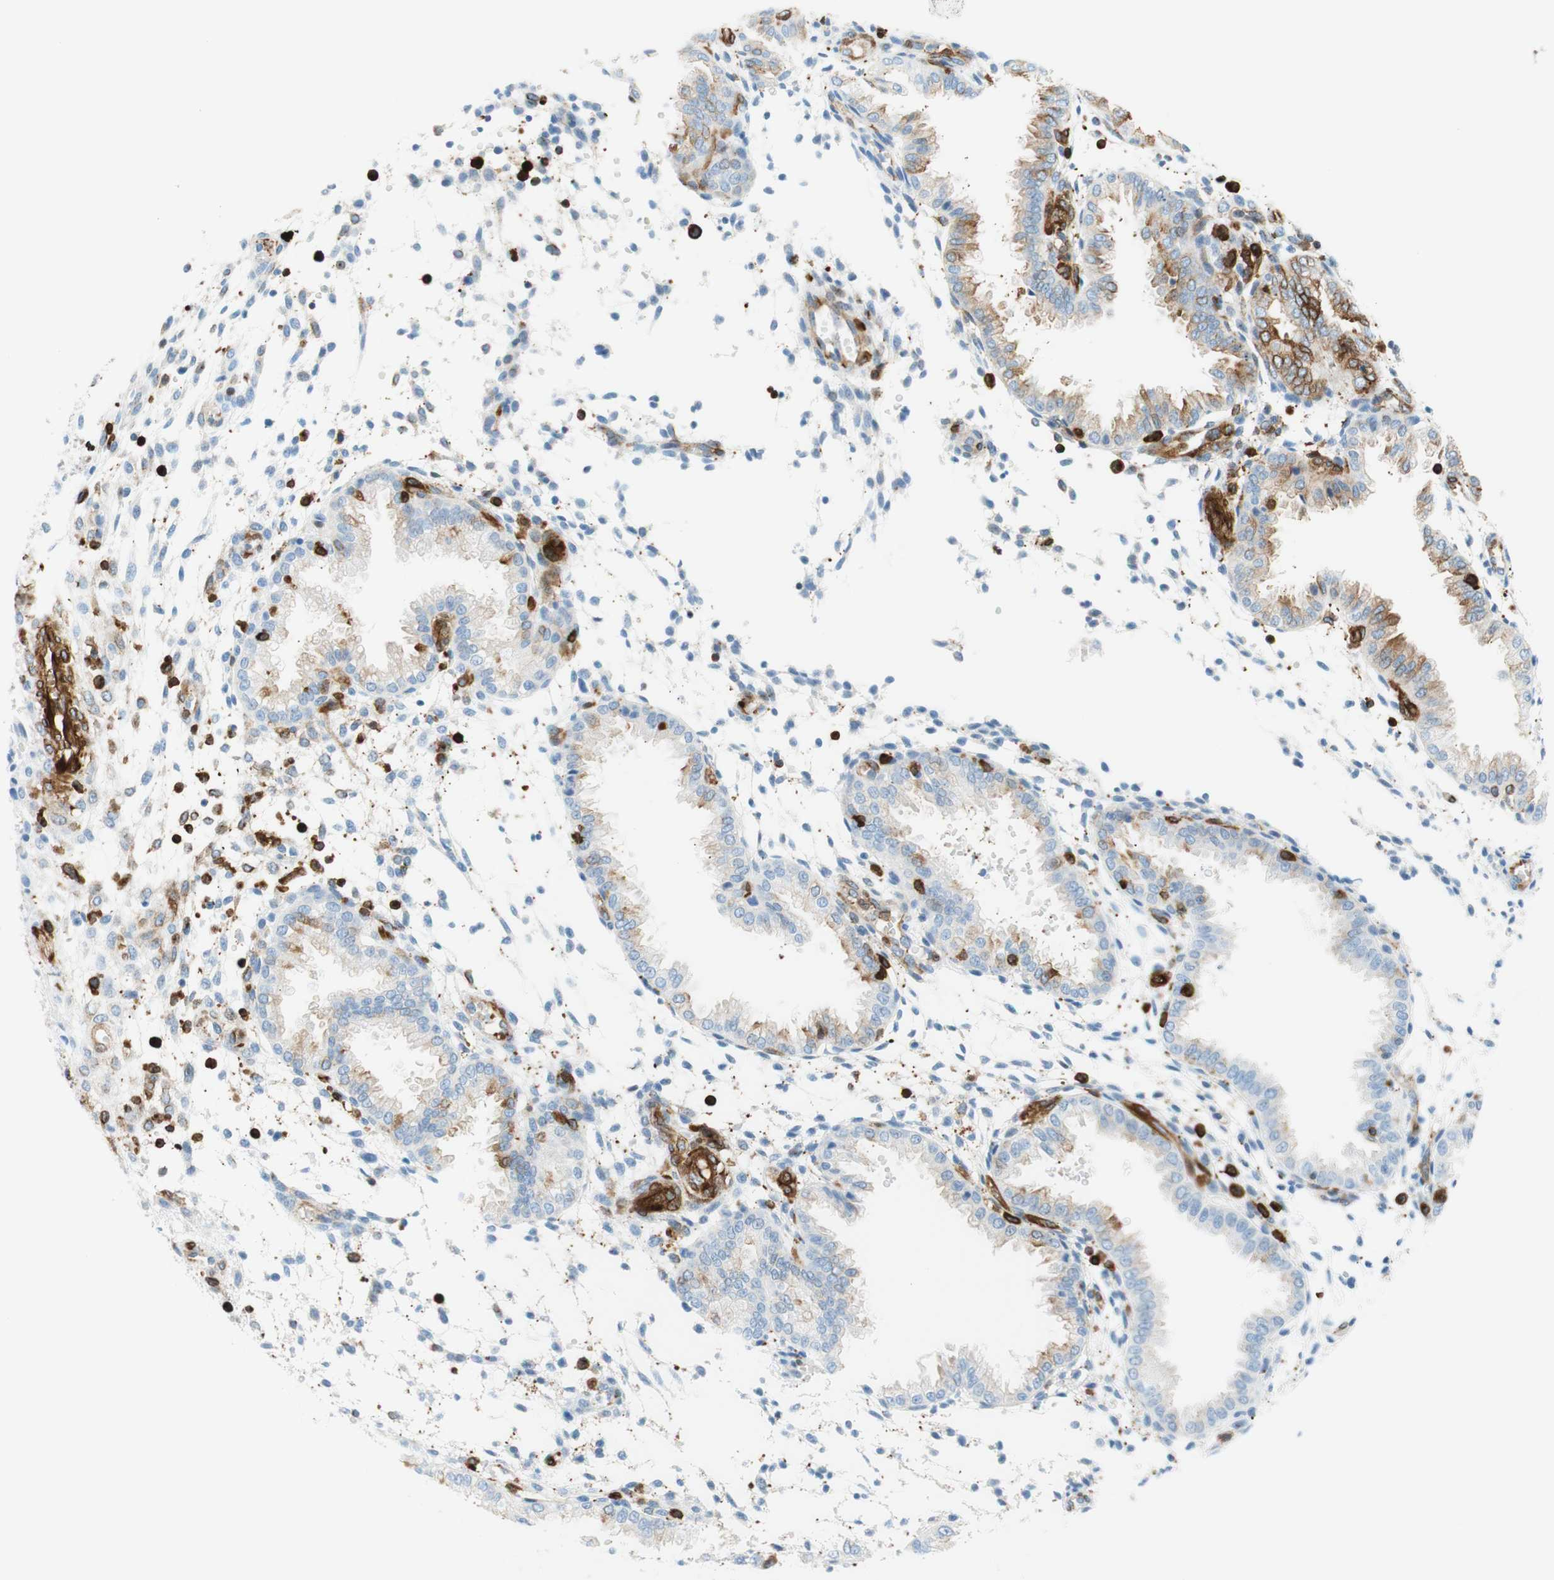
{"staining": {"intensity": "negative", "quantity": "none", "location": "none"}, "tissue": "endometrium", "cell_type": "Cells in endometrial stroma", "image_type": "normal", "snomed": [{"axis": "morphology", "description": "Normal tissue, NOS"}, {"axis": "topography", "description": "Endometrium"}], "caption": "IHC of unremarkable endometrium displays no positivity in cells in endometrial stroma.", "gene": "STMN1", "patient": {"sex": "female", "age": 33}}